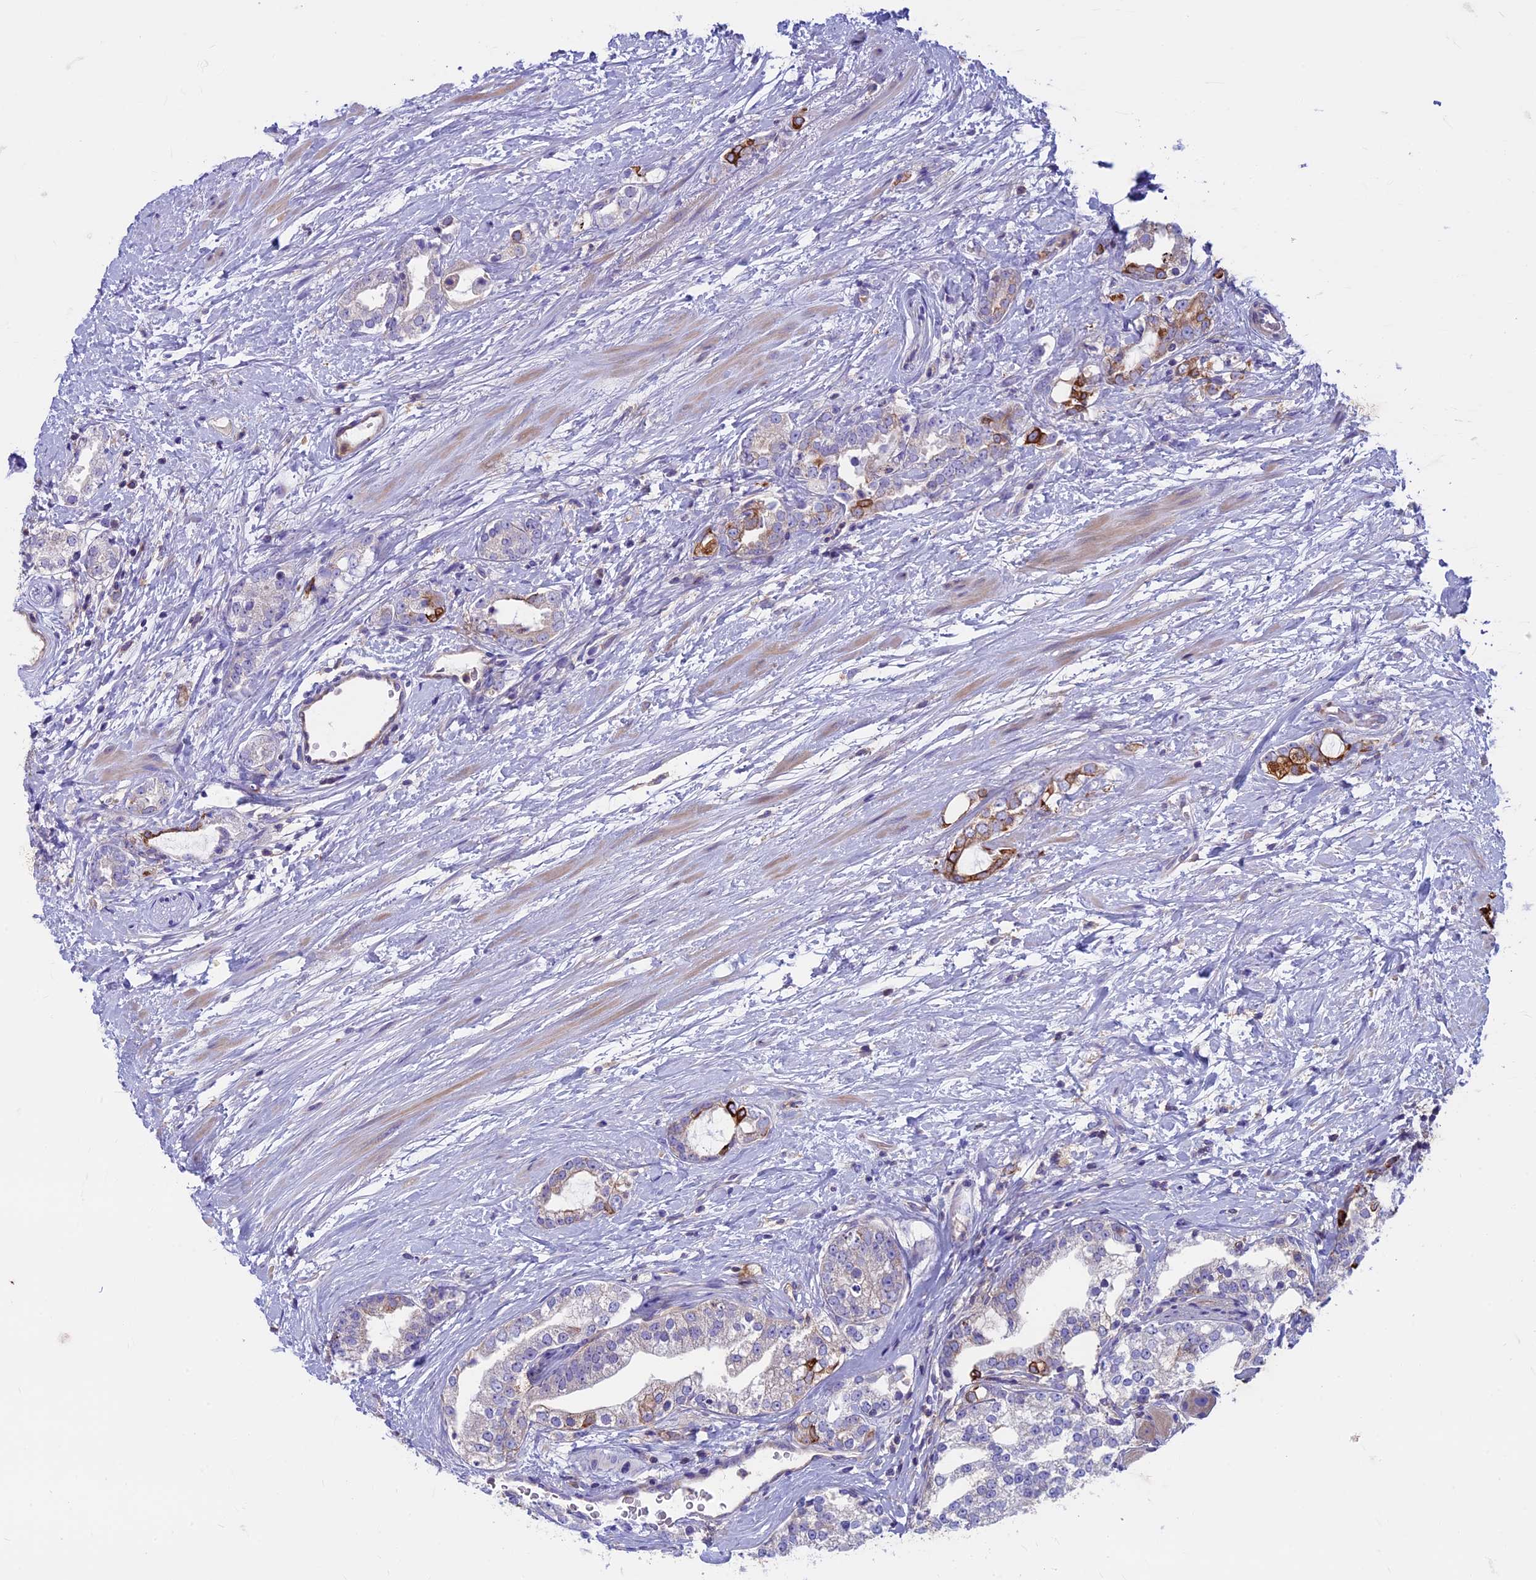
{"staining": {"intensity": "strong", "quantity": "<25%", "location": "cytoplasmic/membranous"}, "tissue": "prostate cancer", "cell_type": "Tumor cells", "image_type": "cancer", "snomed": [{"axis": "morphology", "description": "Adenocarcinoma, High grade"}, {"axis": "topography", "description": "Prostate"}], "caption": "Immunohistochemical staining of human prostate adenocarcinoma (high-grade) displays medium levels of strong cytoplasmic/membranous protein staining in about <25% of tumor cells.", "gene": "CDAN1", "patient": {"sex": "male", "age": 64}}